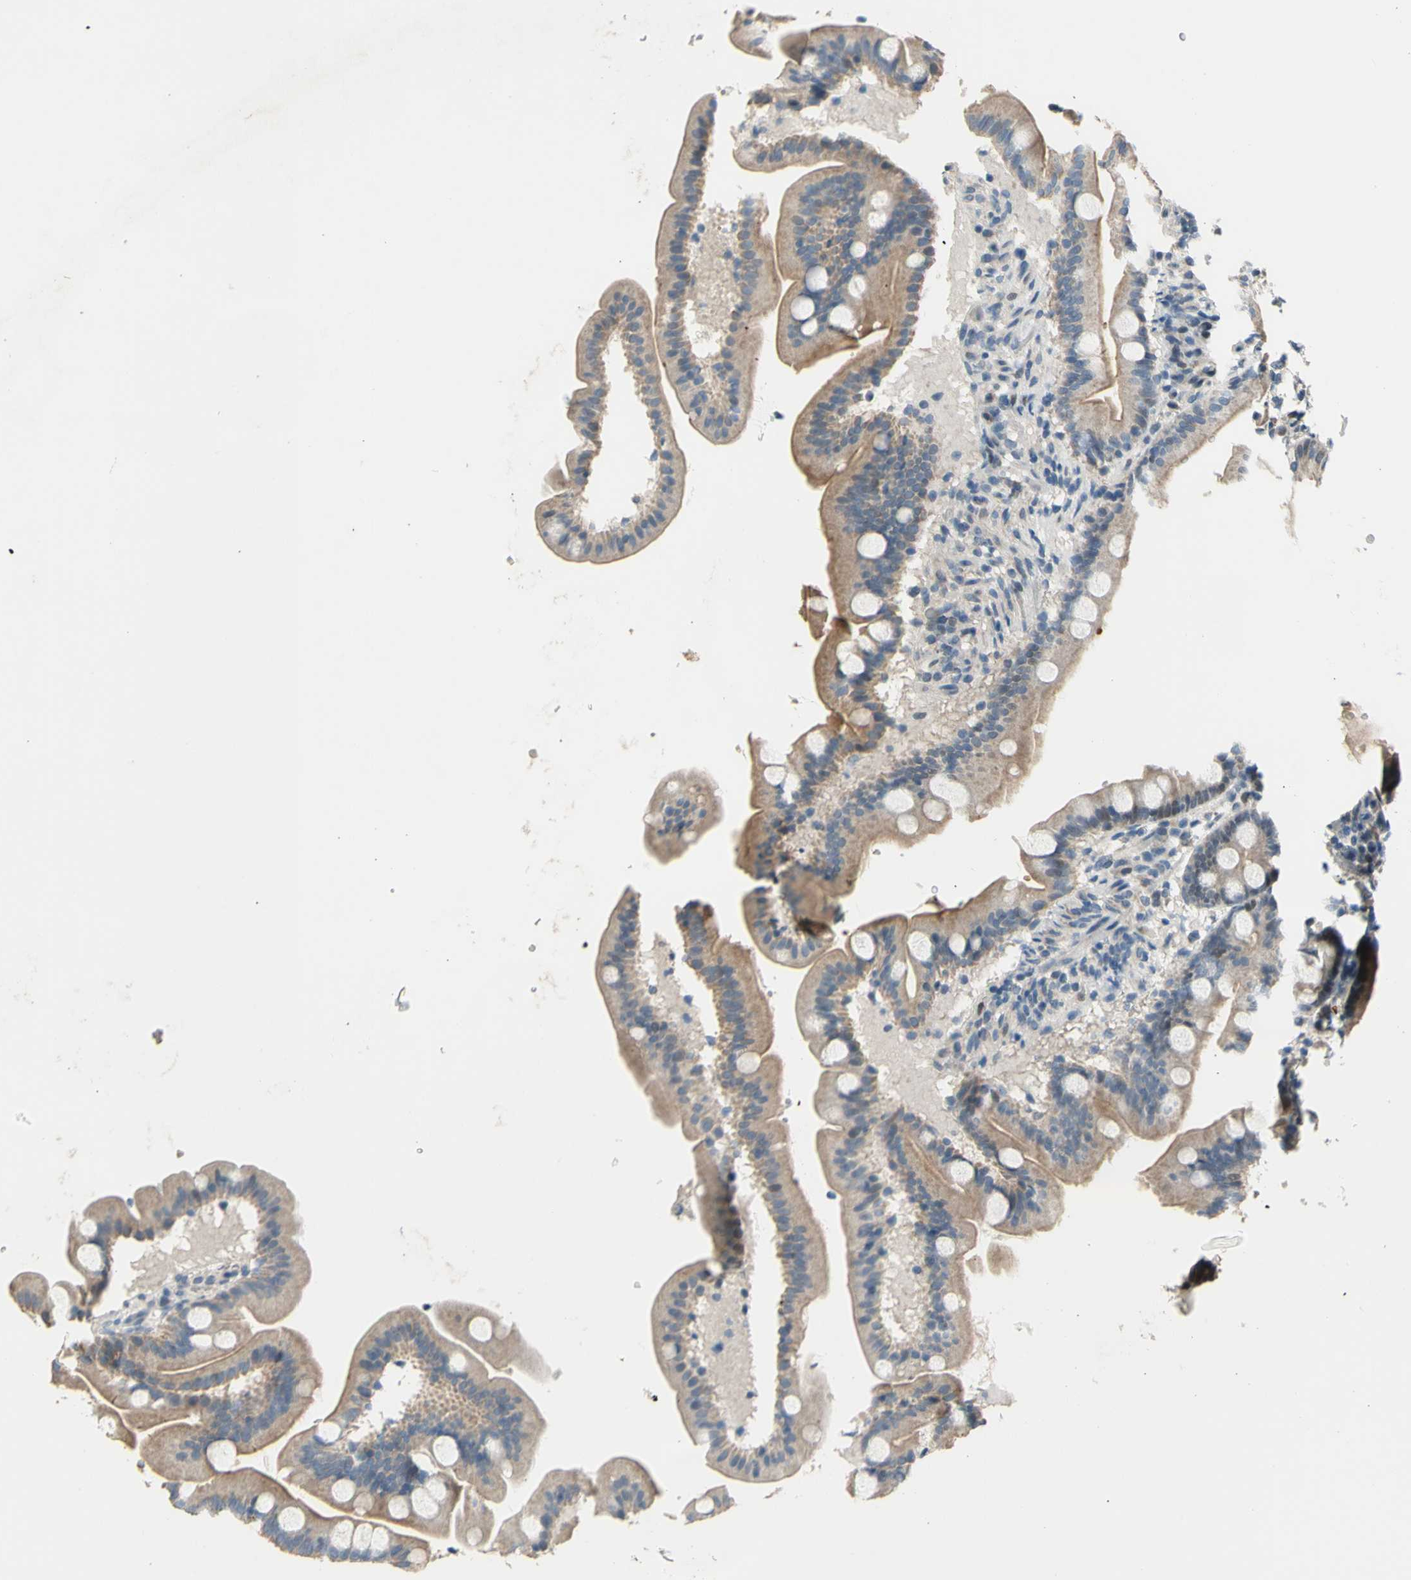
{"staining": {"intensity": "weak", "quantity": ">75%", "location": "cytoplasmic/membranous"}, "tissue": "duodenum", "cell_type": "Glandular cells", "image_type": "normal", "snomed": [{"axis": "morphology", "description": "Normal tissue, NOS"}, {"axis": "topography", "description": "Duodenum"}], "caption": "High-power microscopy captured an immunohistochemistry image of normal duodenum, revealing weak cytoplasmic/membranous positivity in about >75% of glandular cells. (brown staining indicates protein expression, while blue staining denotes nuclei).", "gene": "ZNF184", "patient": {"sex": "male", "age": 54}}